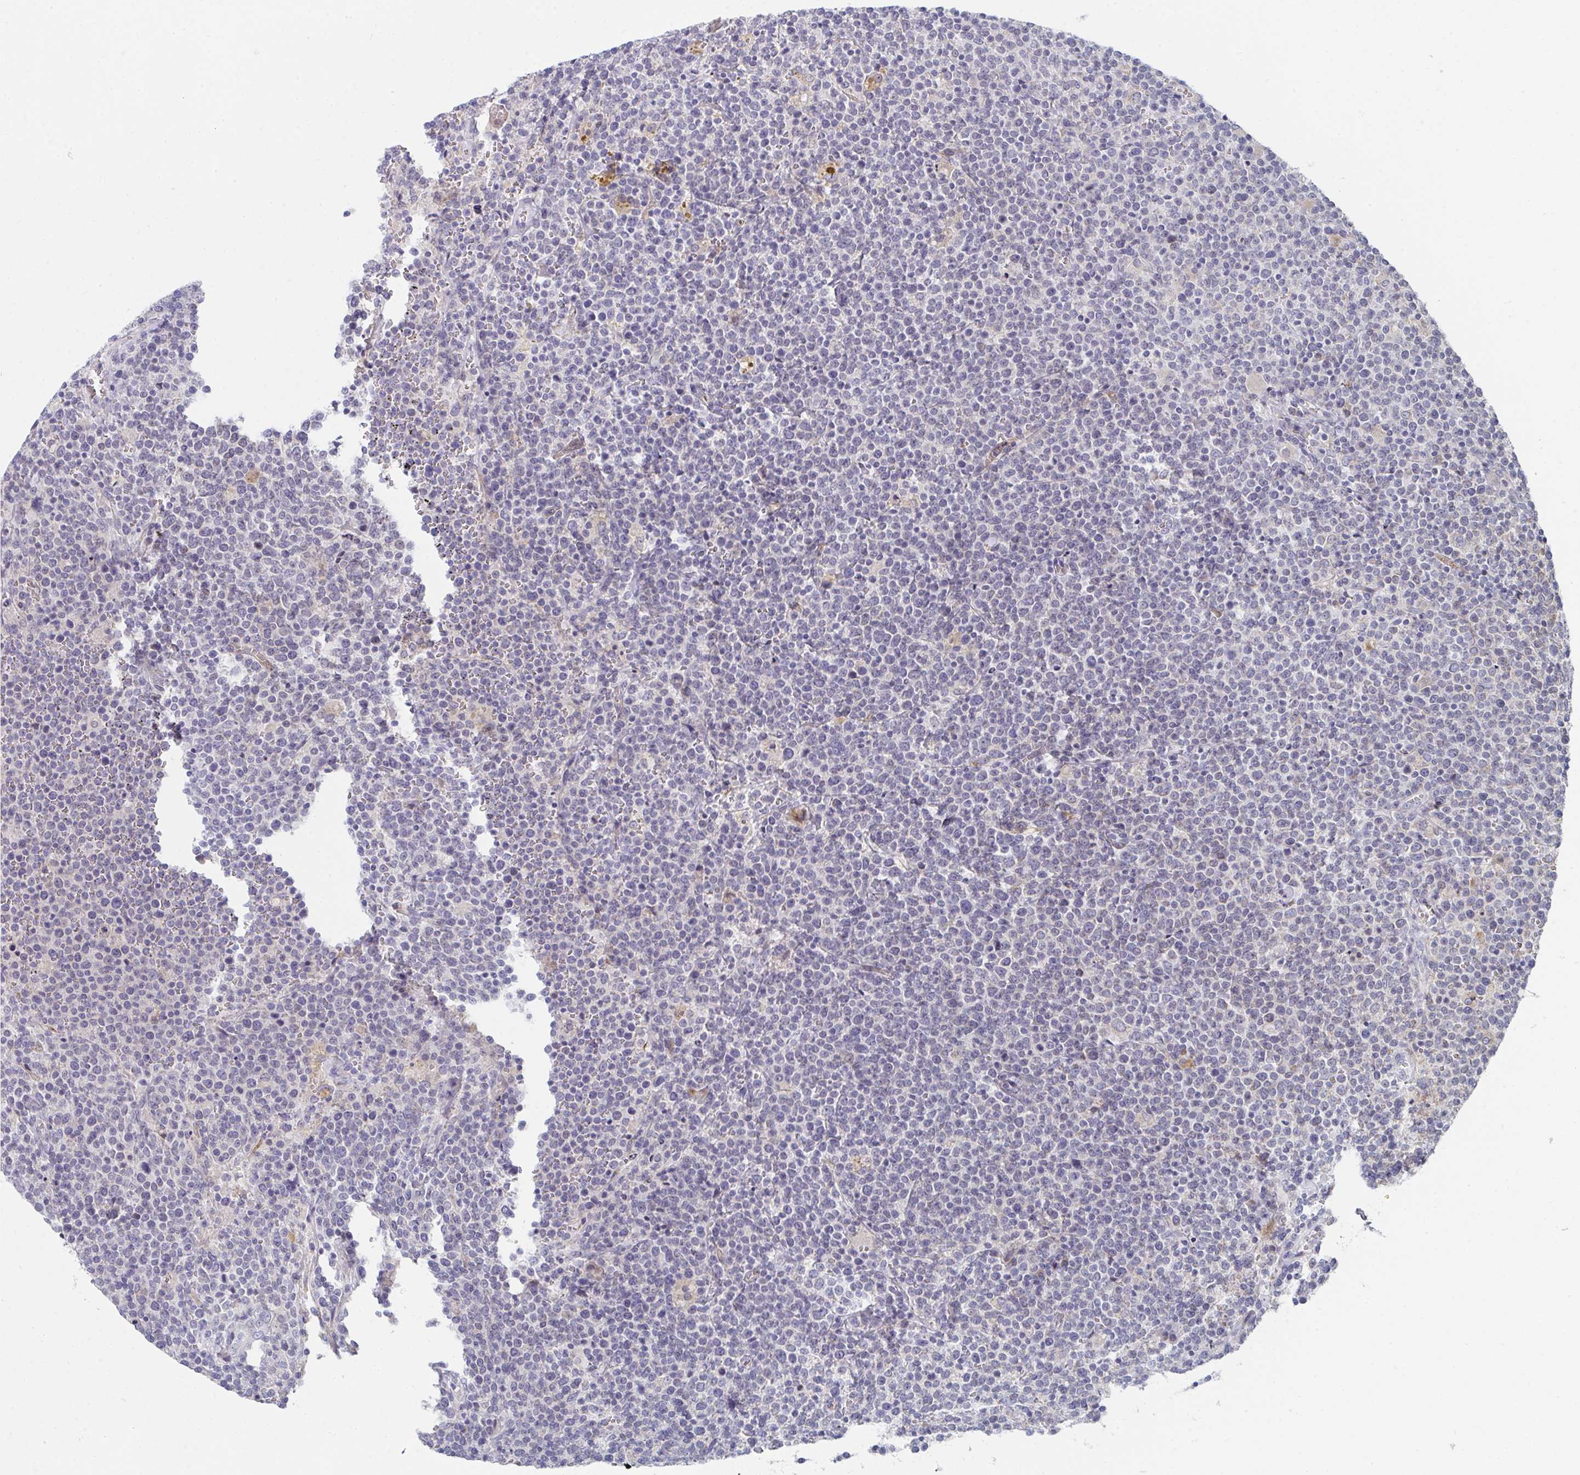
{"staining": {"intensity": "negative", "quantity": "none", "location": "none"}, "tissue": "lymphoma", "cell_type": "Tumor cells", "image_type": "cancer", "snomed": [{"axis": "morphology", "description": "Malignant lymphoma, non-Hodgkin's type, High grade"}, {"axis": "topography", "description": "Lymph node"}], "caption": "Immunohistochemistry of lymphoma reveals no staining in tumor cells.", "gene": "VWDE", "patient": {"sex": "male", "age": 61}}